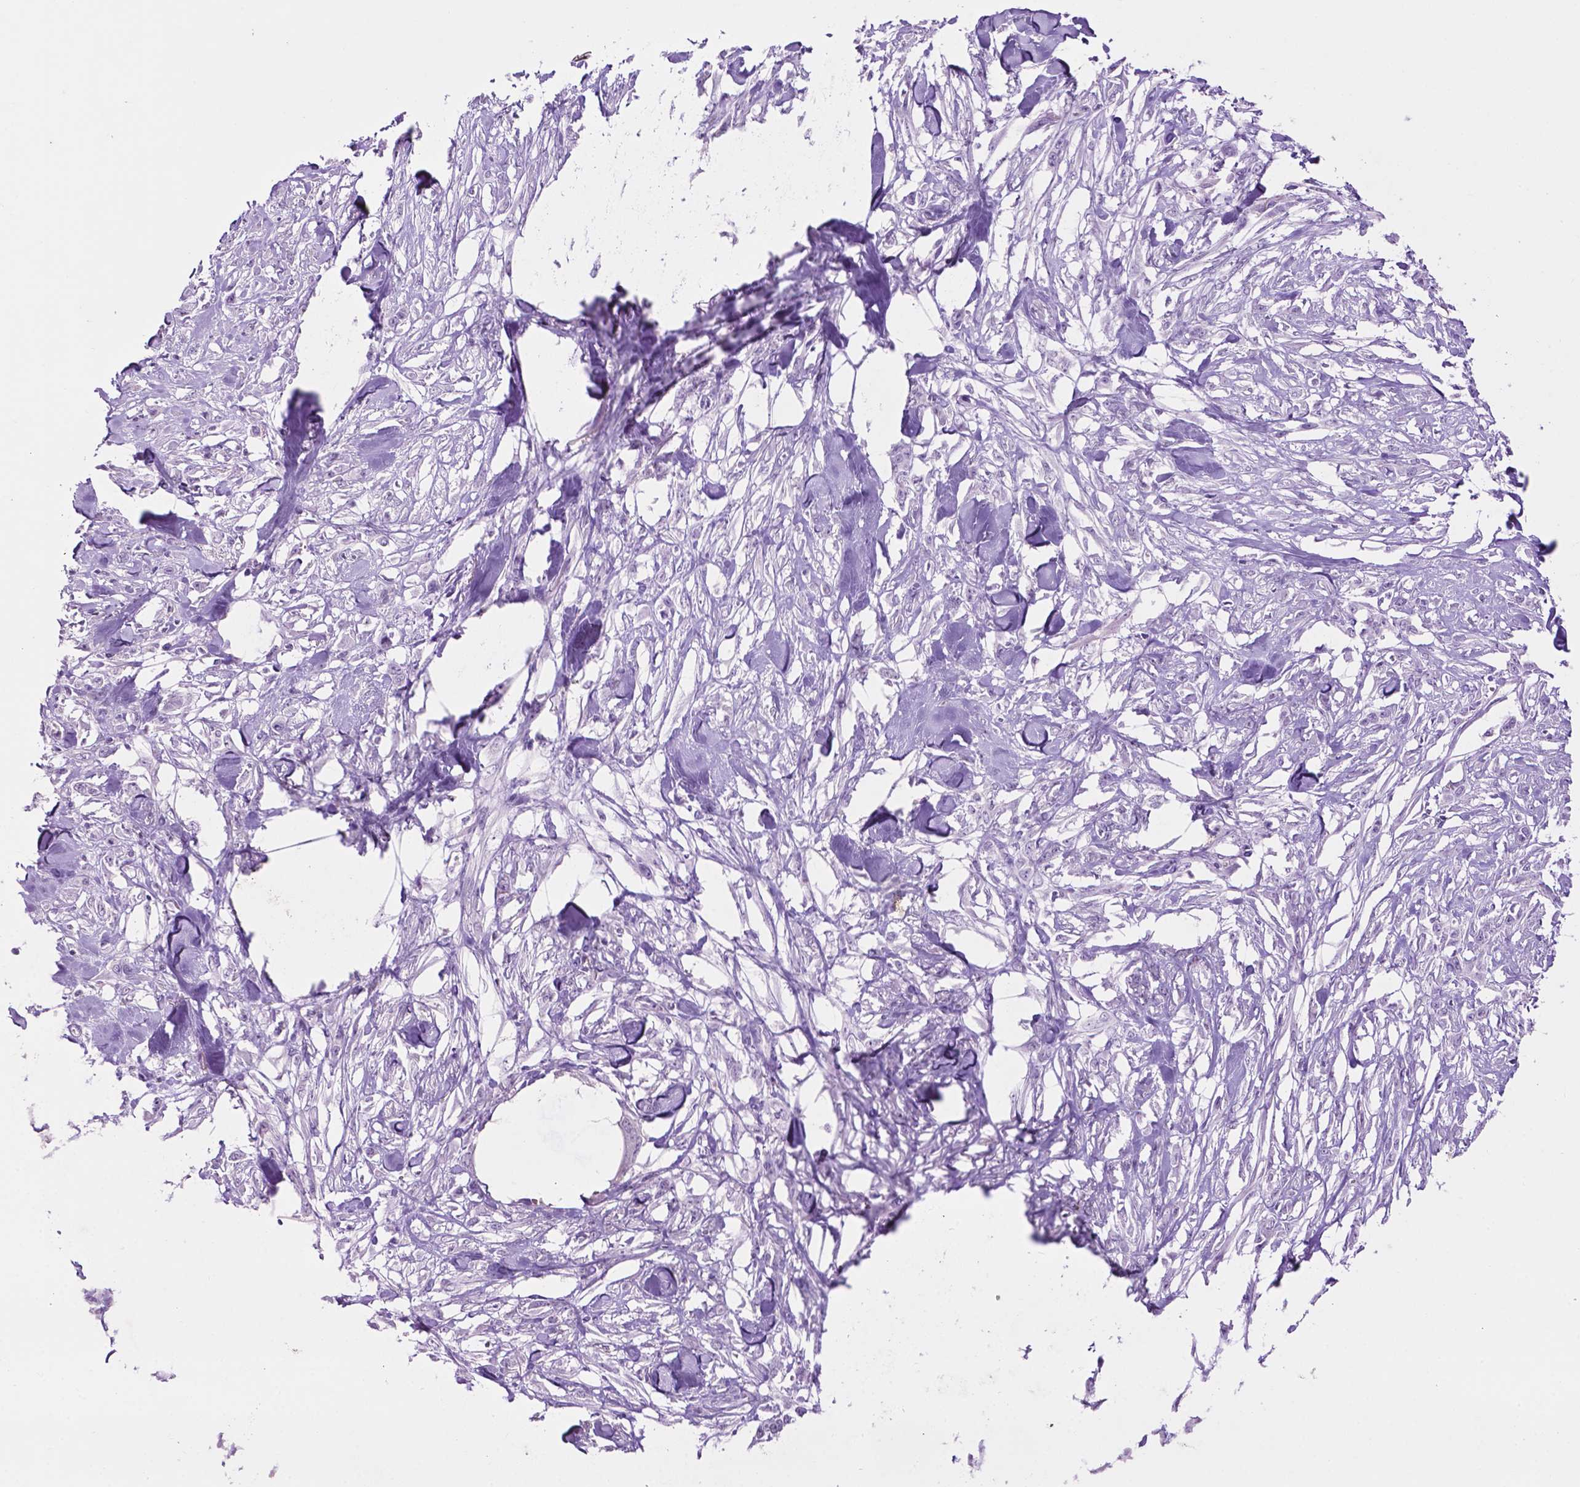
{"staining": {"intensity": "negative", "quantity": "none", "location": "none"}, "tissue": "skin cancer", "cell_type": "Tumor cells", "image_type": "cancer", "snomed": [{"axis": "morphology", "description": "Squamous cell carcinoma, NOS"}, {"axis": "topography", "description": "Skin"}], "caption": "Tumor cells are negative for brown protein staining in squamous cell carcinoma (skin).", "gene": "PHGR1", "patient": {"sex": "female", "age": 59}}